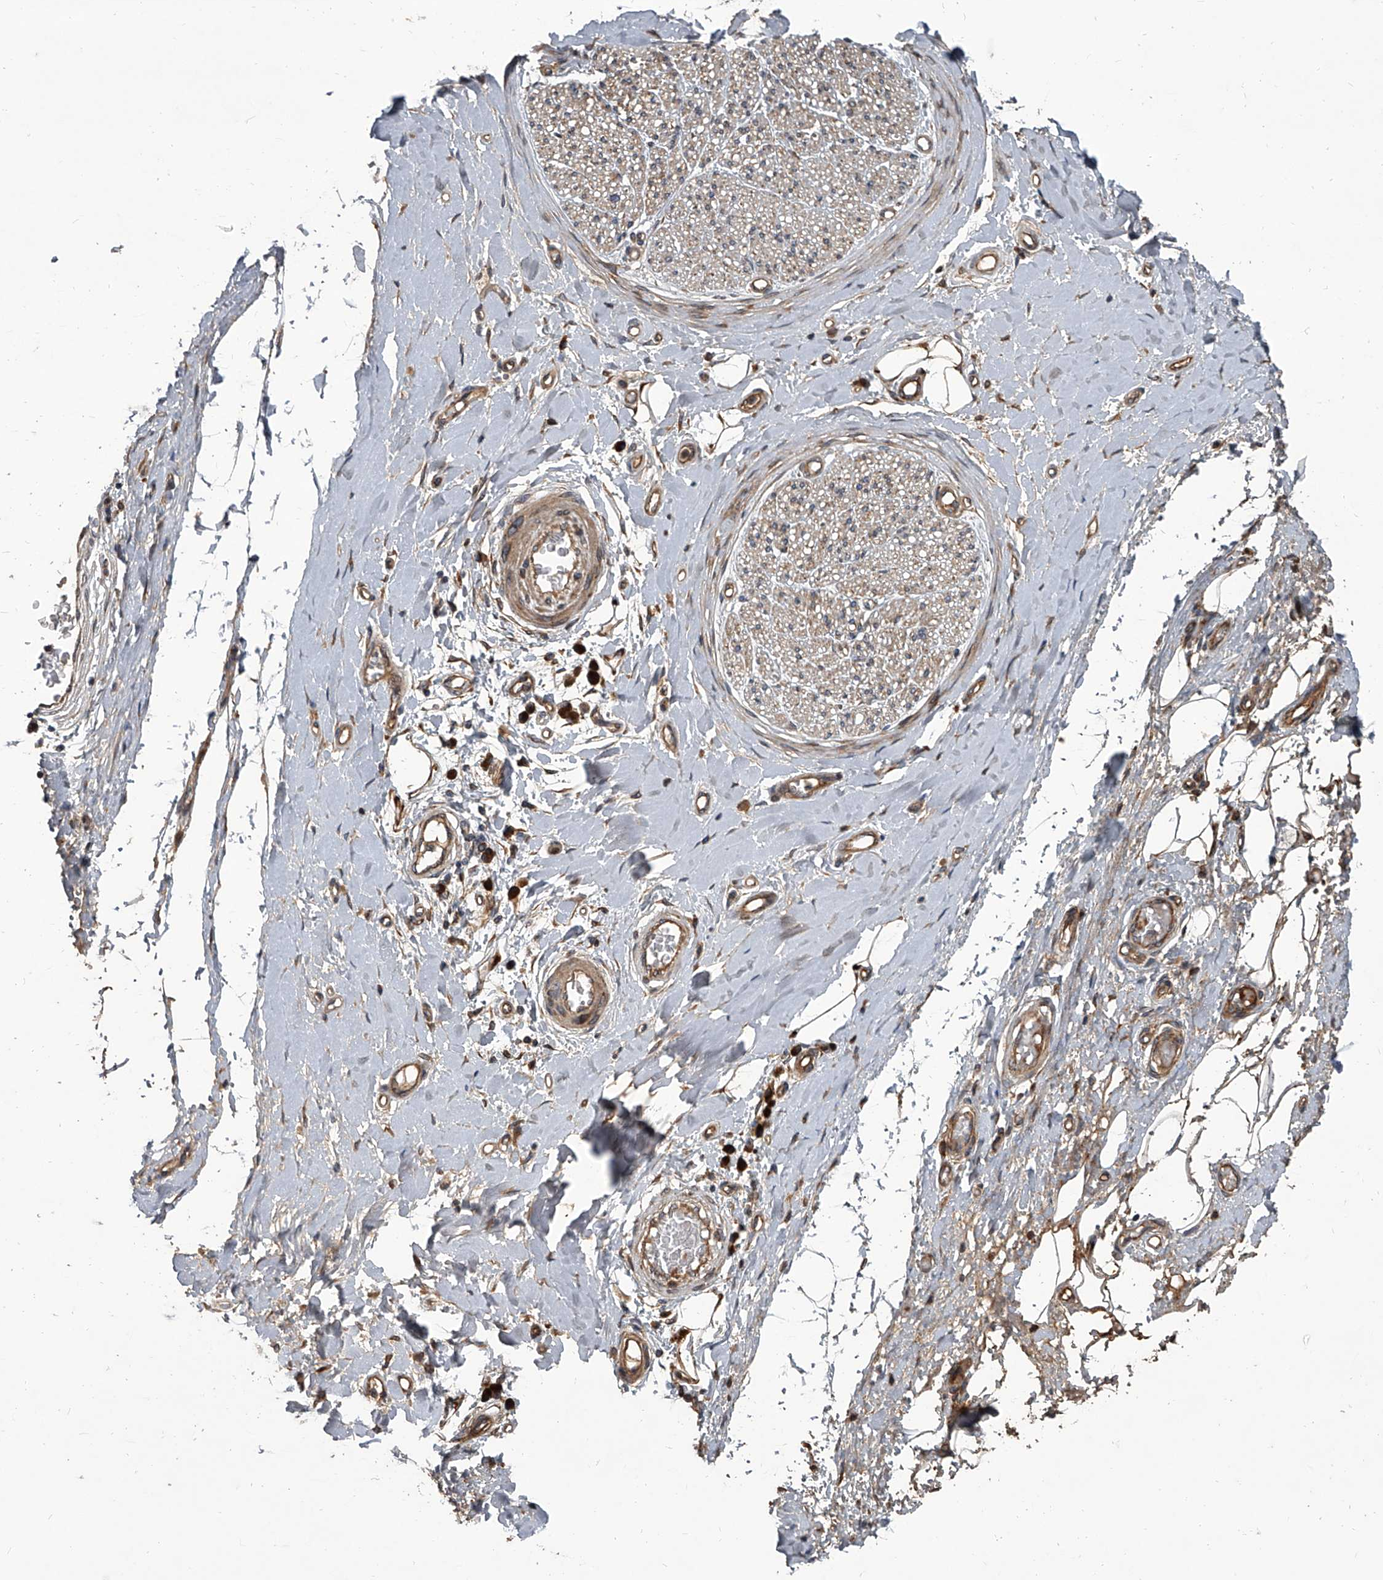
{"staining": {"intensity": "strong", "quantity": ">75%", "location": "cytoplasmic/membranous"}, "tissue": "adipose tissue", "cell_type": "Adipocytes", "image_type": "normal", "snomed": [{"axis": "morphology", "description": "Normal tissue, NOS"}, {"axis": "morphology", "description": "Adenocarcinoma, NOS"}, {"axis": "topography", "description": "Esophagus"}, {"axis": "topography", "description": "Stomach, upper"}, {"axis": "topography", "description": "Peripheral nerve tissue"}], "caption": "A brown stain highlights strong cytoplasmic/membranous expression of a protein in adipocytes of benign adipose tissue.", "gene": "EVA1C", "patient": {"sex": "male", "age": 62}}